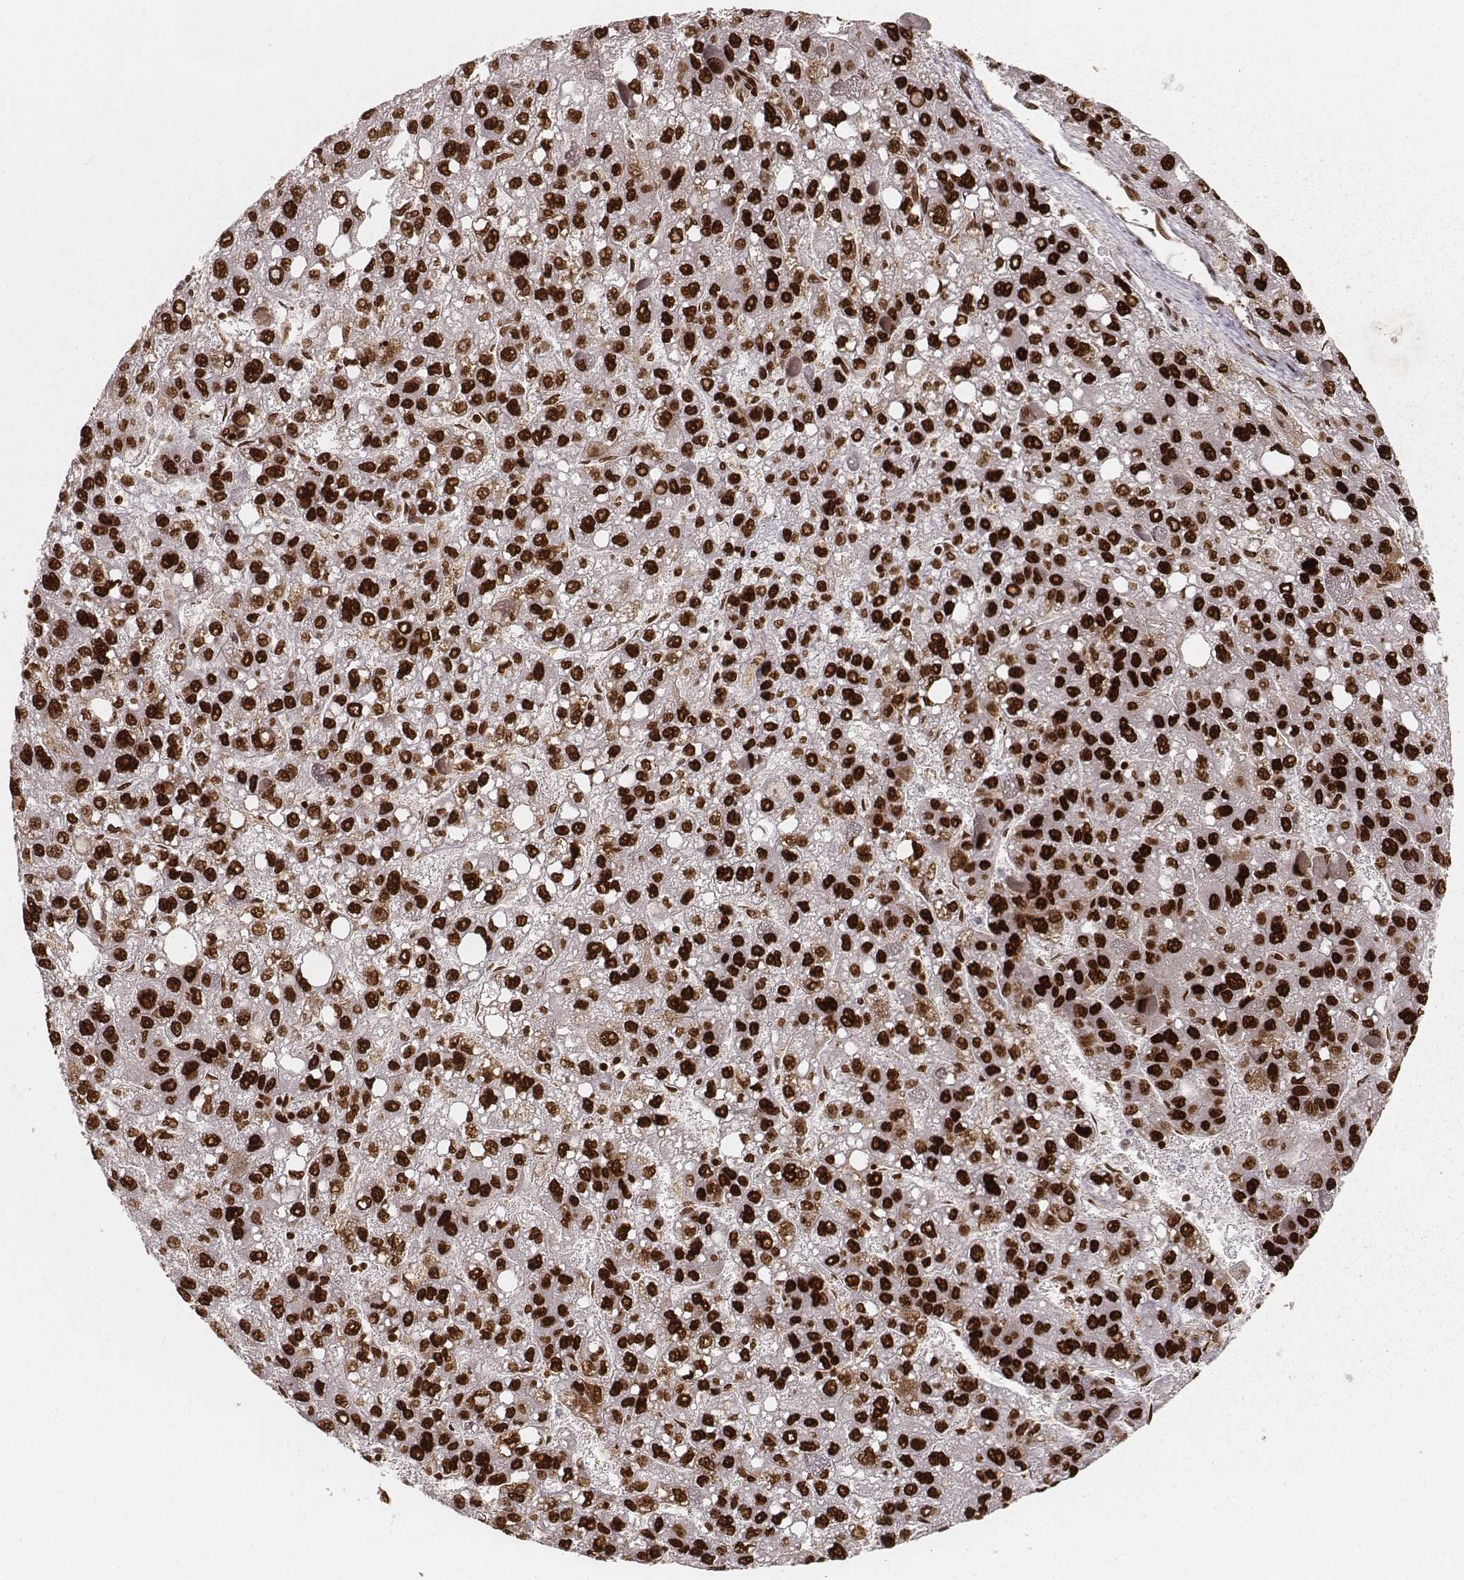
{"staining": {"intensity": "strong", "quantity": ">75%", "location": "nuclear"}, "tissue": "liver cancer", "cell_type": "Tumor cells", "image_type": "cancer", "snomed": [{"axis": "morphology", "description": "Carcinoma, Hepatocellular, NOS"}, {"axis": "topography", "description": "Liver"}], "caption": "About >75% of tumor cells in human liver hepatocellular carcinoma display strong nuclear protein staining as visualized by brown immunohistochemical staining.", "gene": "PARP1", "patient": {"sex": "female", "age": 82}}